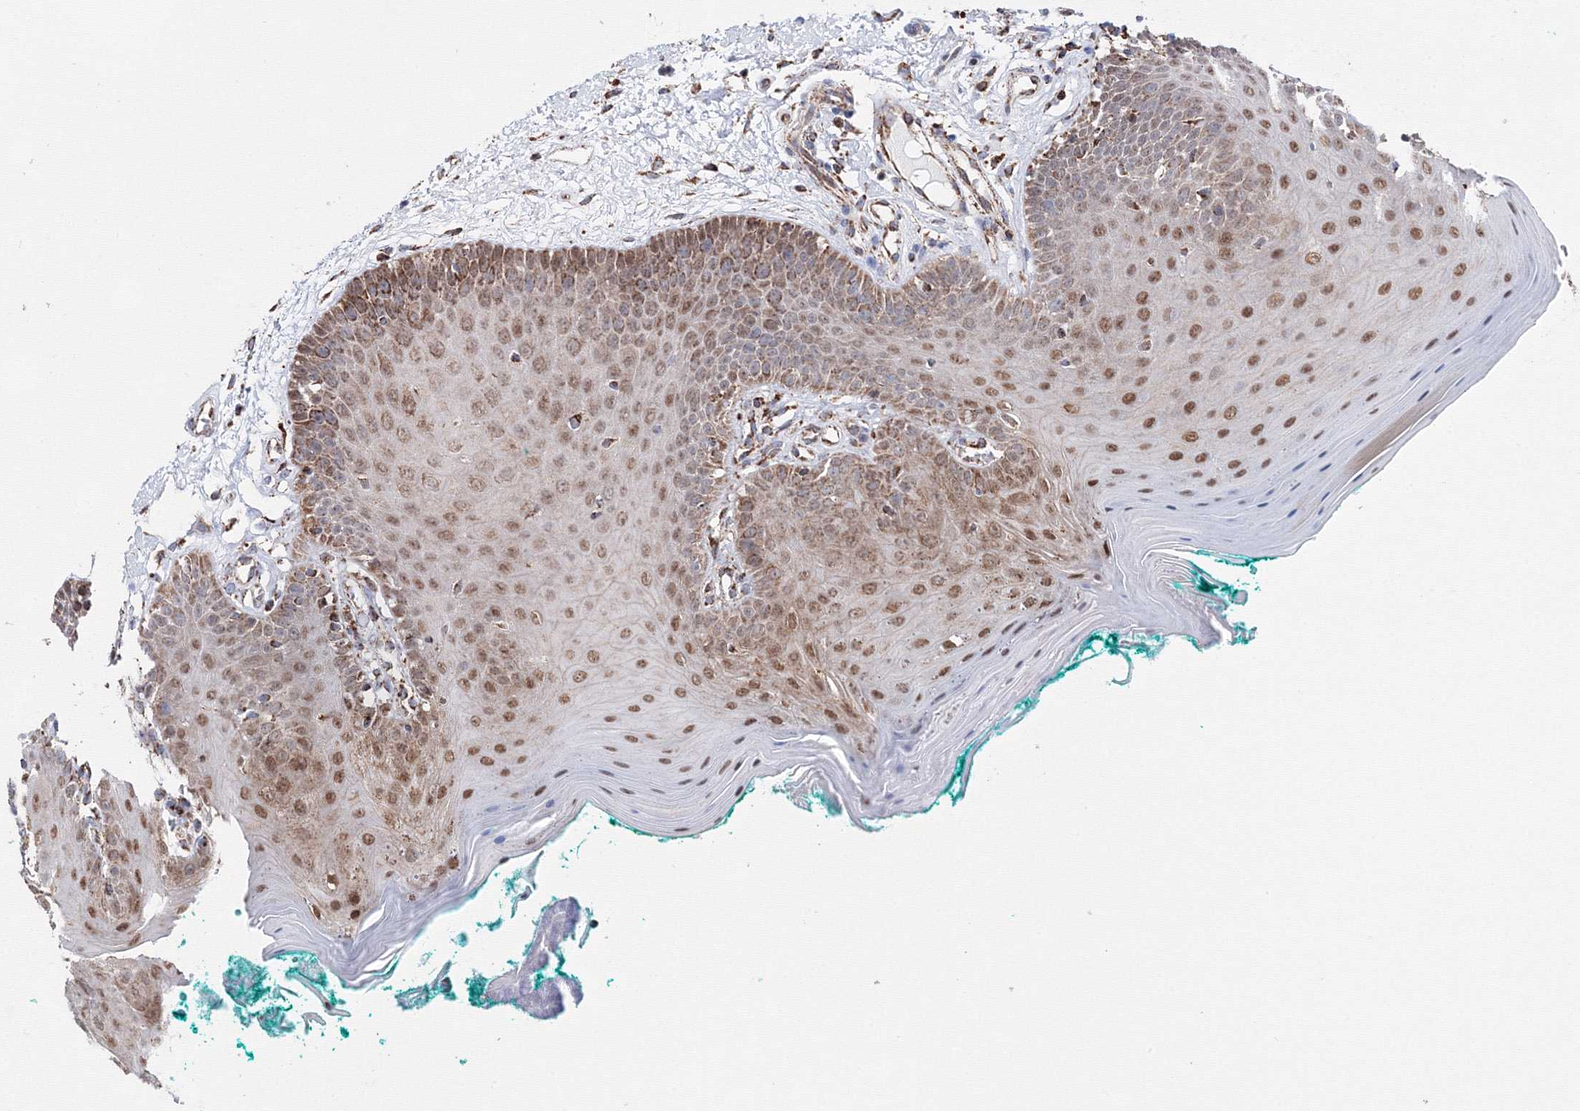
{"staining": {"intensity": "moderate", "quantity": ">75%", "location": "cytoplasmic/membranous,nuclear"}, "tissue": "oral mucosa", "cell_type": "Squamous epithelial cells", "image_type": "normal", "snomed": [{"axis": "morphology", "description": "Normal tissue, NOS"}, {"axis": "topography", "description": "Skeletal muscle"}, {"axis": "topography", "description": "Oral tissue"}], "caption": "A medium amount of moderate cytoplasmic/membranous,nuclear staining is identified in approximately >75% of squamous epithelial cells in unremarkable oral mucosa.", "gene": "HADHB", "patient": {"sex": "male", "age": 58}}